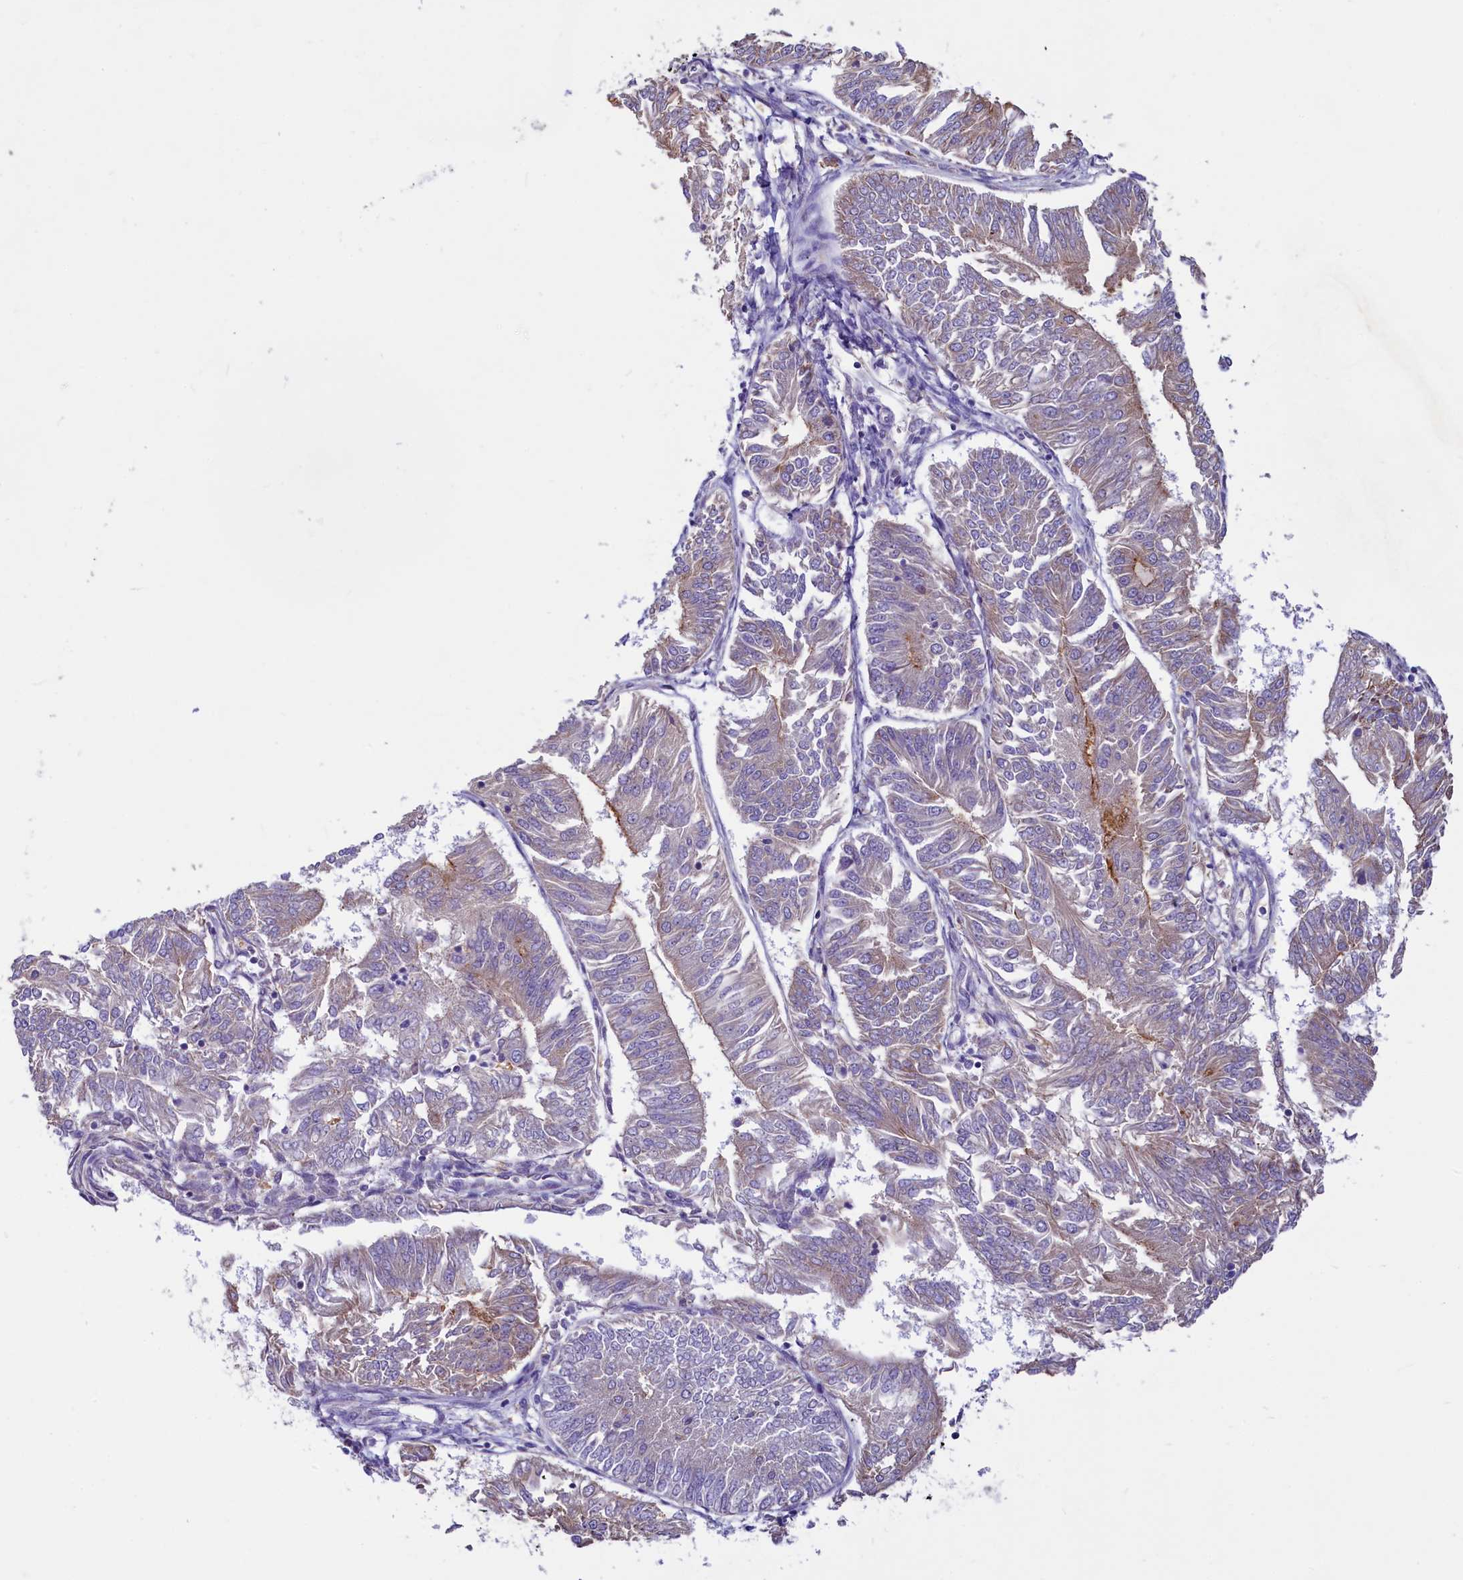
{"staining": {"intensity": "moderate", "quantity": "<25%", "location": "cytoplasmic/membranous"}, "tissue": "endometrial cancer", "cell_type": "Tumor cells", "image_type": "cancer", "snomed": [{"axis": "morphology", "description": "Adenocarcinoma, NOS"}, {"axis": "topography", "description": "Endometrium"}], "caption": "Approximately <25% of tumor cells in endometrial adenocarcinoma exhibit moderate cytoplasmic/membranous protein staining as visualized by brown immunohistochemical staining.", "gene": "HPS6", "patient": {"sex": "female", "age": 58}}